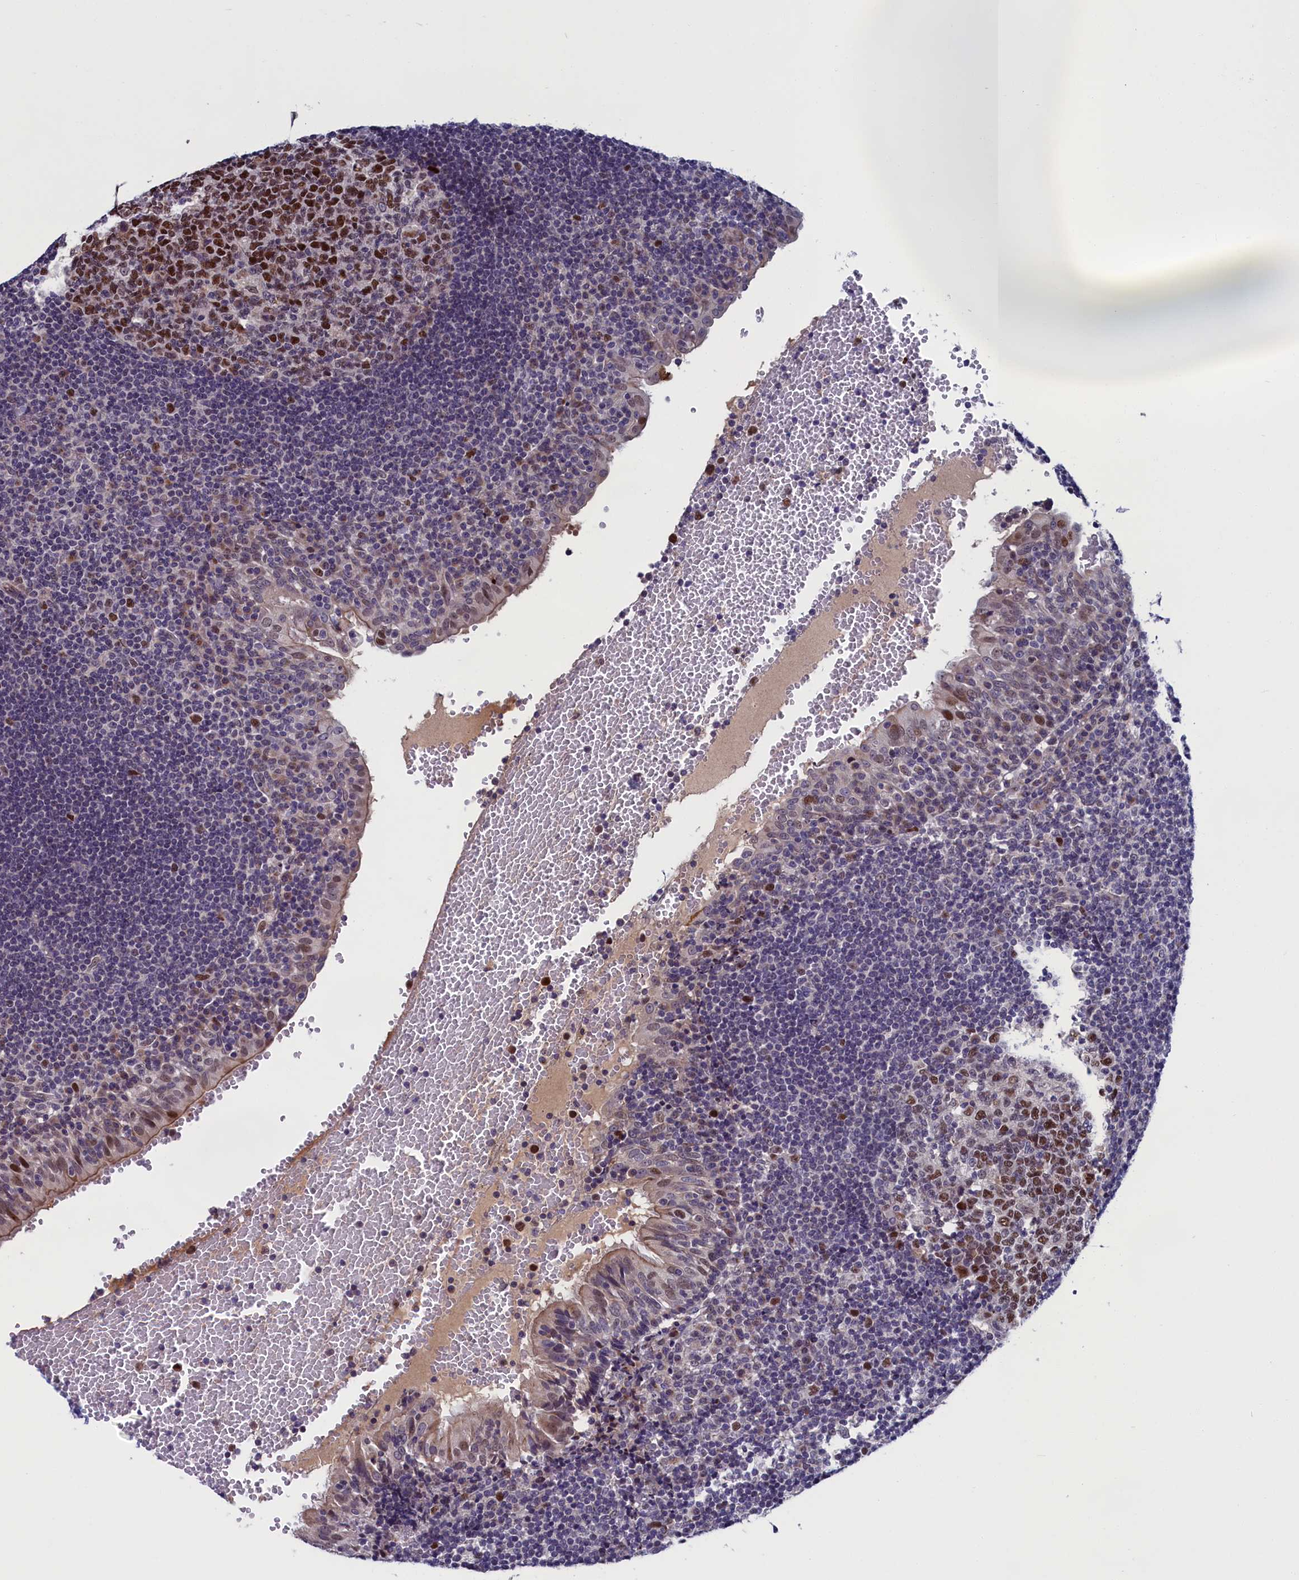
{"staining": {"intensity": "strong", "quantity": "25%-75%", "location": "nuclear"}, "tissue": "tonsil", "cell_type": "Germinal center cells", "image_type": "normal", "snomed": [{"axis": "morphology", "description": "Normal tissue, NOS"}, {"axis": "topography", "description": "Tonsil"}], "caption": "Strong nuclear staining is identified in approximately 25%-75% of germinal center cells in unremarkable tonsil.", "gene": "LIG1", "patient": {"sex": "female", "age": 40}}